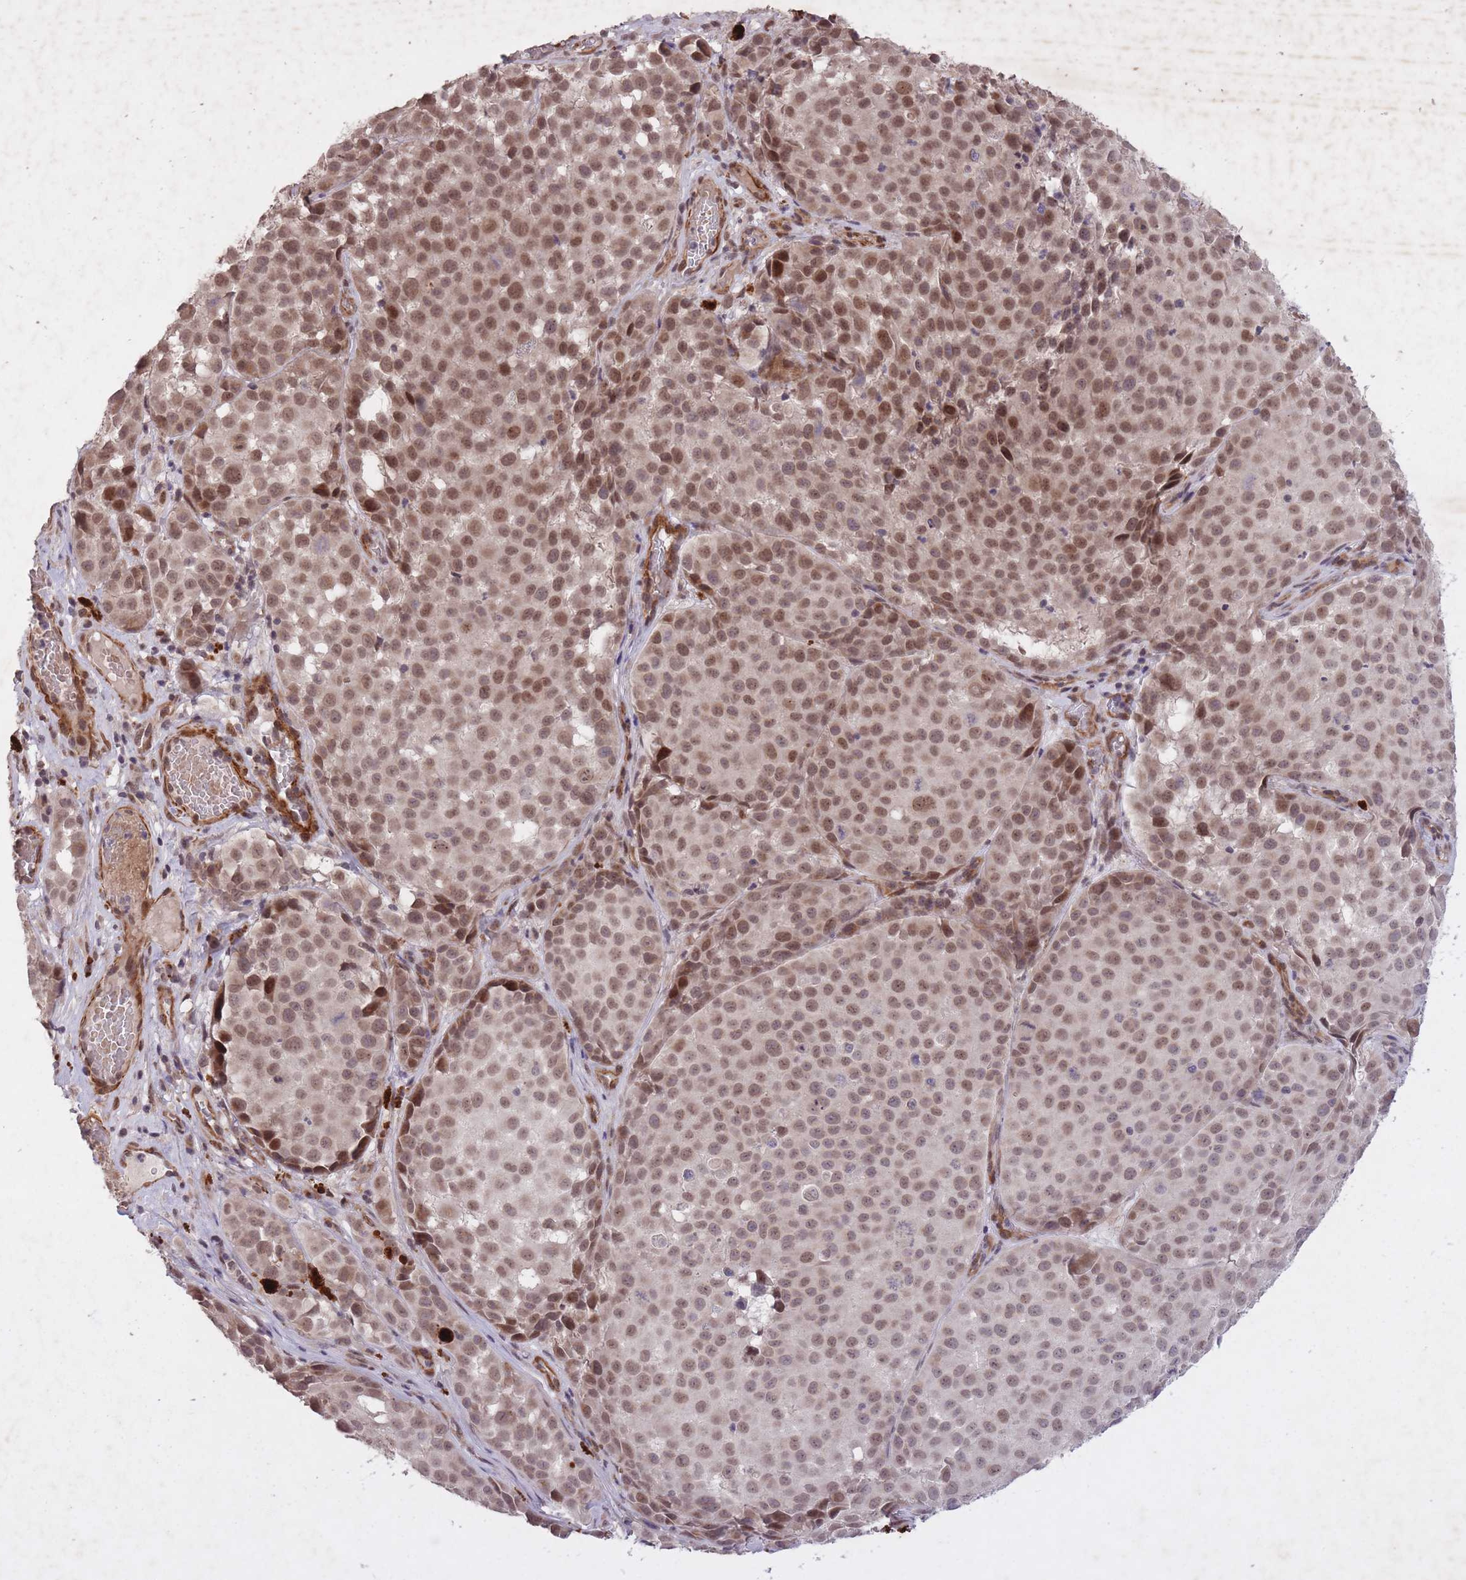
{"staining": {"intensity": "moderate", "quantity": "25%-75%", "location": "cytoplasmic/membranous,nuclear"}, "tissue": "melanoma", "cell_type": "Tumor cells", "image_type": "cancer", "snomed": [{"axis": "morphology", "description": "Malignant melanoma, NOS"}, {"axis": "topography", "description": "Skin"}], "caption": "Immunohistochemical staining of human melanoma displays medium levels of moderate cytoplasmic/membranous and nuclear protein positivity in approximately 25%-75% of tumor cells.", "gene": "CBX6", "patient": {"sex": "male", "age": 64}}